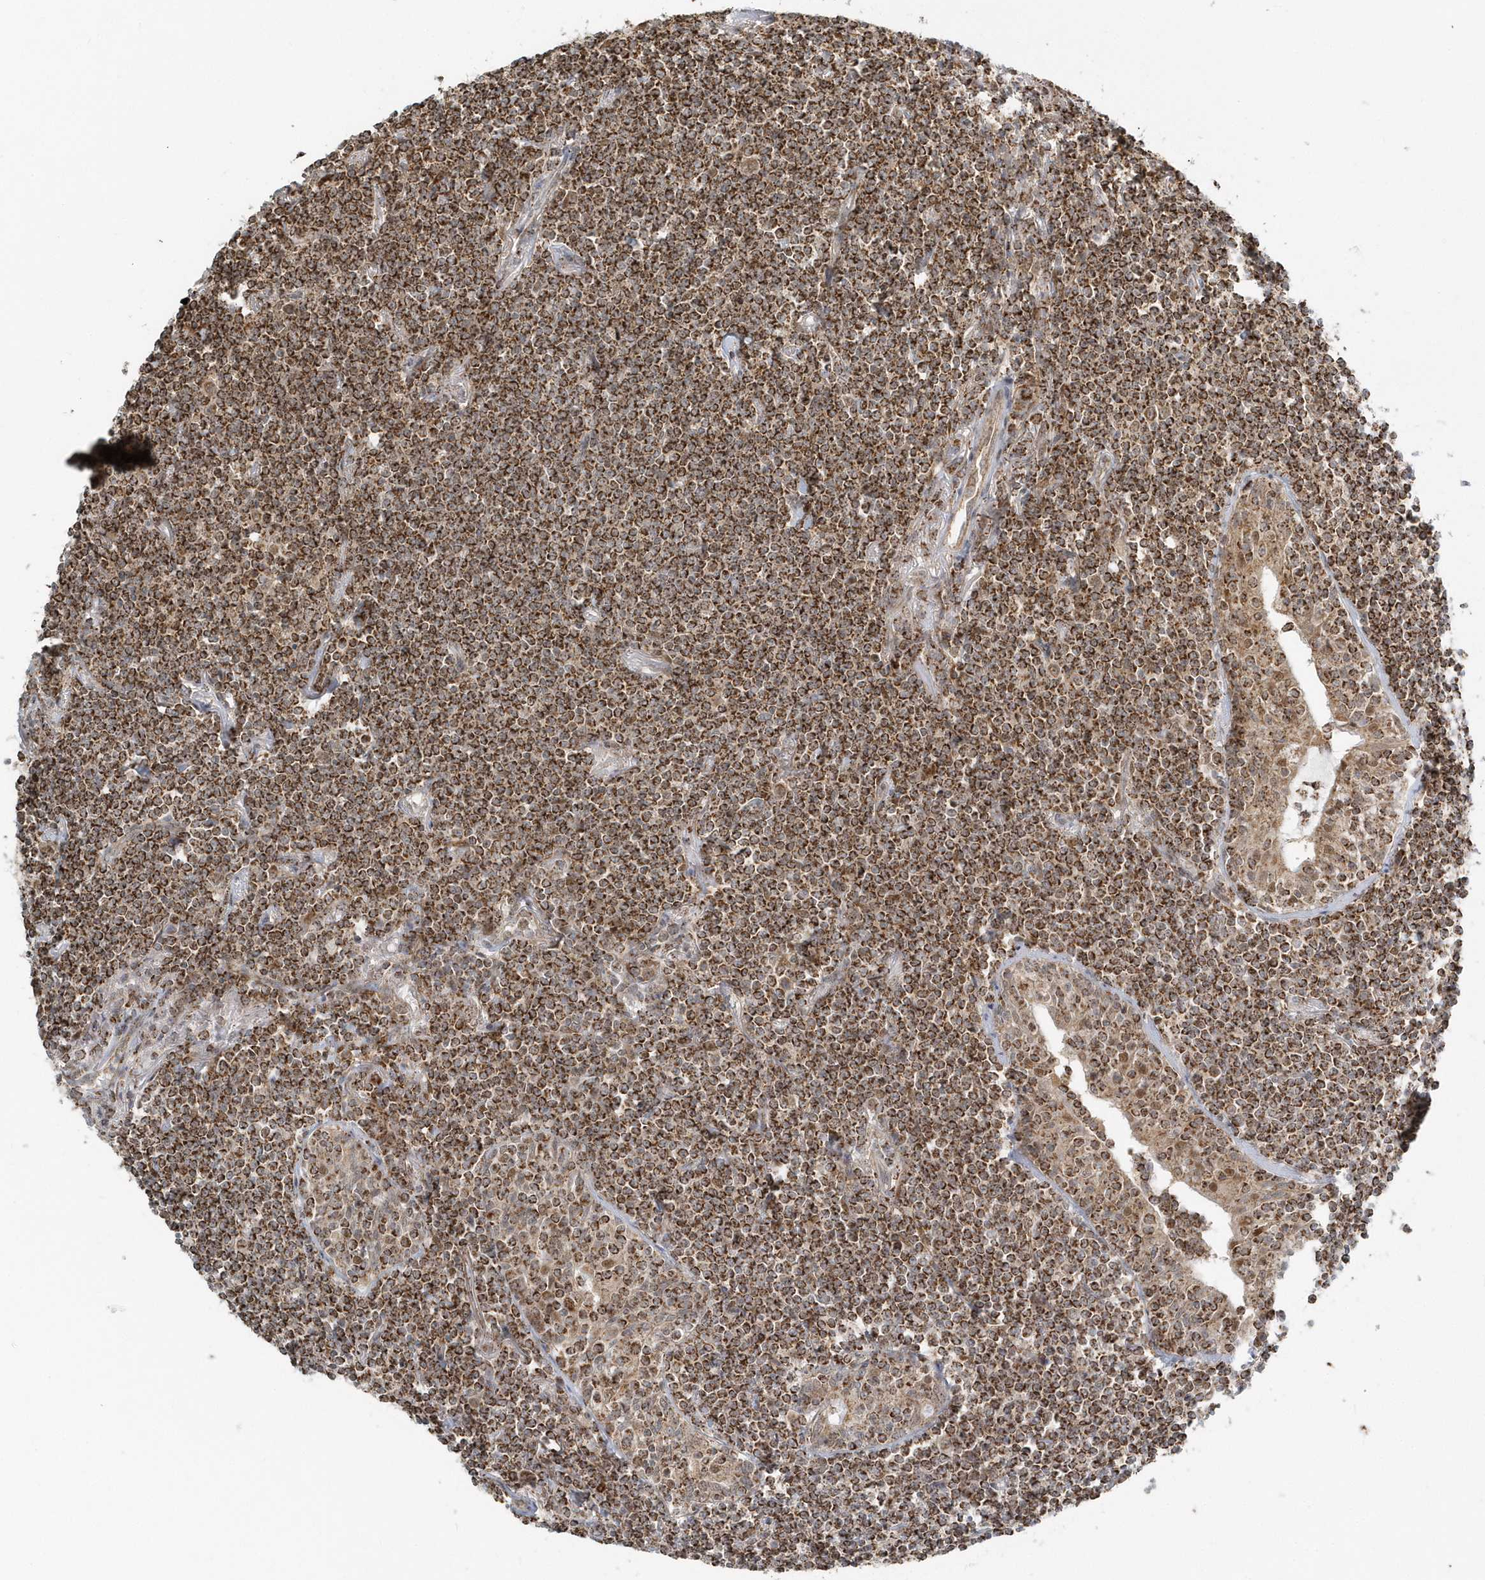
{"staining": {"intensity": "strong", "quantity": ">75%", "location": "cytoplasmic/membranous"}, "tissue": "lymphoma", "cell_type": "Tumor cells", "image_type": "cancer", "snomed": [{"axis": "morphology", "description": "Malignant lymphoma, non-Hodgkin's type, Low grade"}, {"axis": "topography", "description": "Lung"}], "caption": "This photomicrograph shows immunohistochemistry staining of lymphoma, with high strong cytoplasmic/membranous positivity in approximately >75% of tumor cells.", "gene": "PSMD6", "patient": {"sex": "female", "age": 71}}